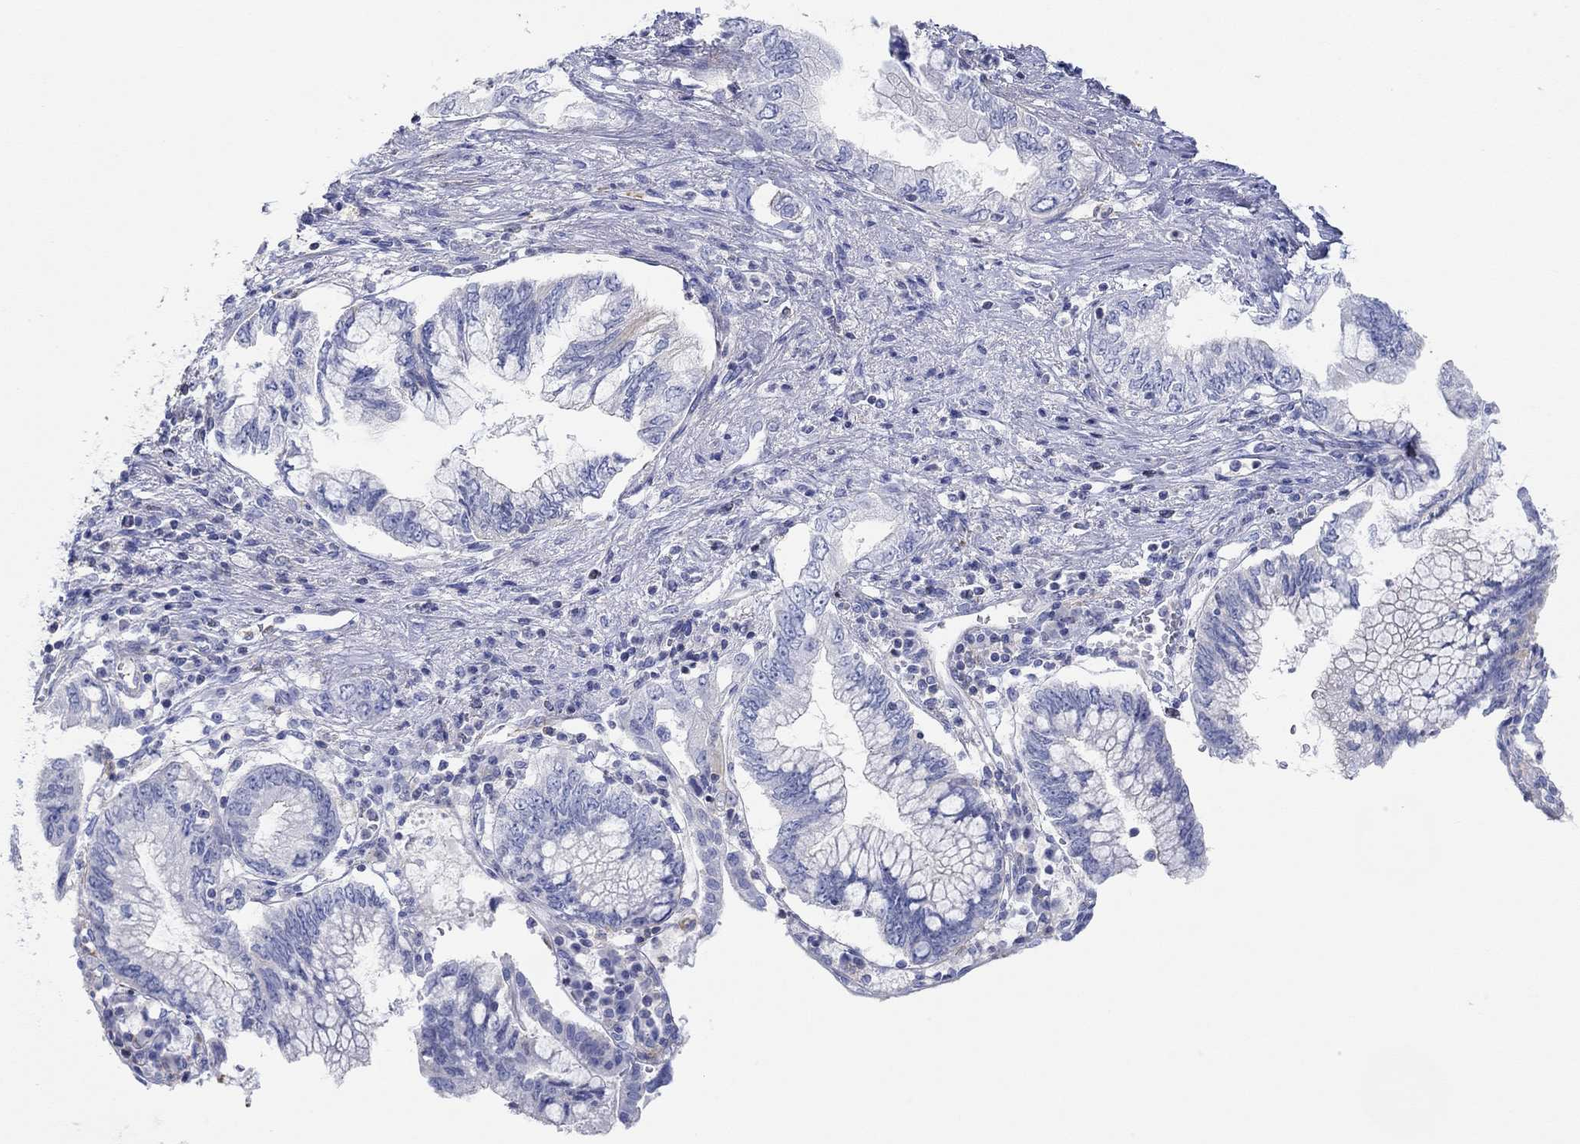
{"staining": {"intensity": "negative", "quantity": "none", "location": "none"}, "tissue": "pancreatic cancer", "cell_type": "Tumor cells", "image_type": "cancer", "snomed": [{"axis": "morphology", "description": "Adenocarcinoma, NOS"}, {"axis": "topography", "description": "Pancreas"}], "caption": "This is an immunohistochemistry image of human pancreatic cancer. There is no staining in tumor cells.", "gene": "PPIL6", "patient": {"sex": "female", "age": 73}}